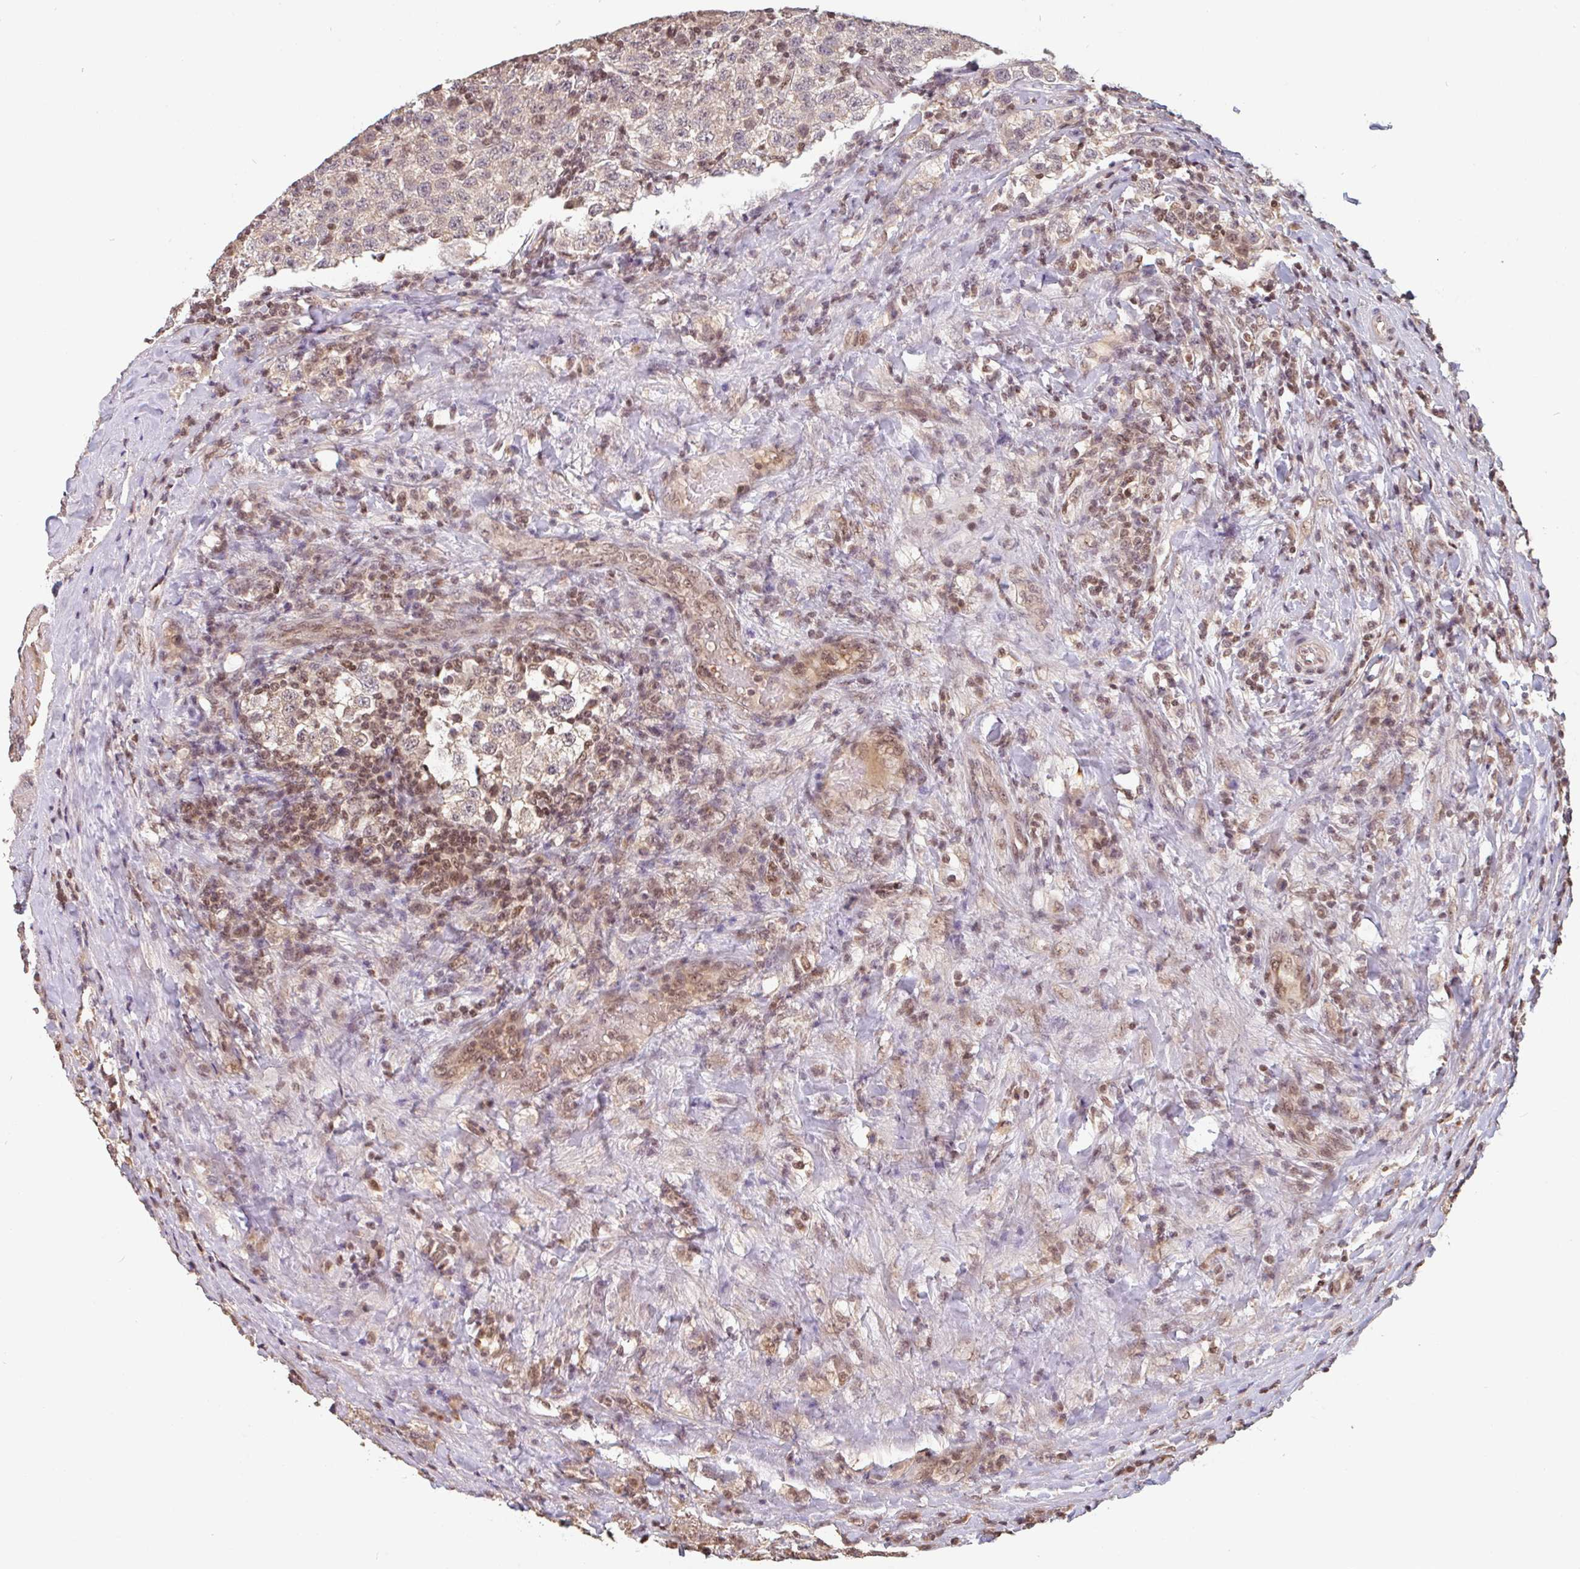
{"staining": {"intensity": "weak", "quantity": ">75%", "location": "cytoplasmic/membranous,nuclear"}, "tissue": "testis cancer", "cell_type": "Tumor cells", "image_type": "cancer", "snomed": [{"axis": "morphology", "description": "Seminoma, NOS"}, {"axis": "topography", "description": "Testis"}], "caption": "Testis cancer was stained to show a protein in brown. There is low levels of weak cytoplasmic/membranous and nuclear expression in approximately >75% of tumor cells. (IHC, brightfield microscopy, high magnification).", "gene": "DR1", "patient": {"sex": "male", "age": 34}}